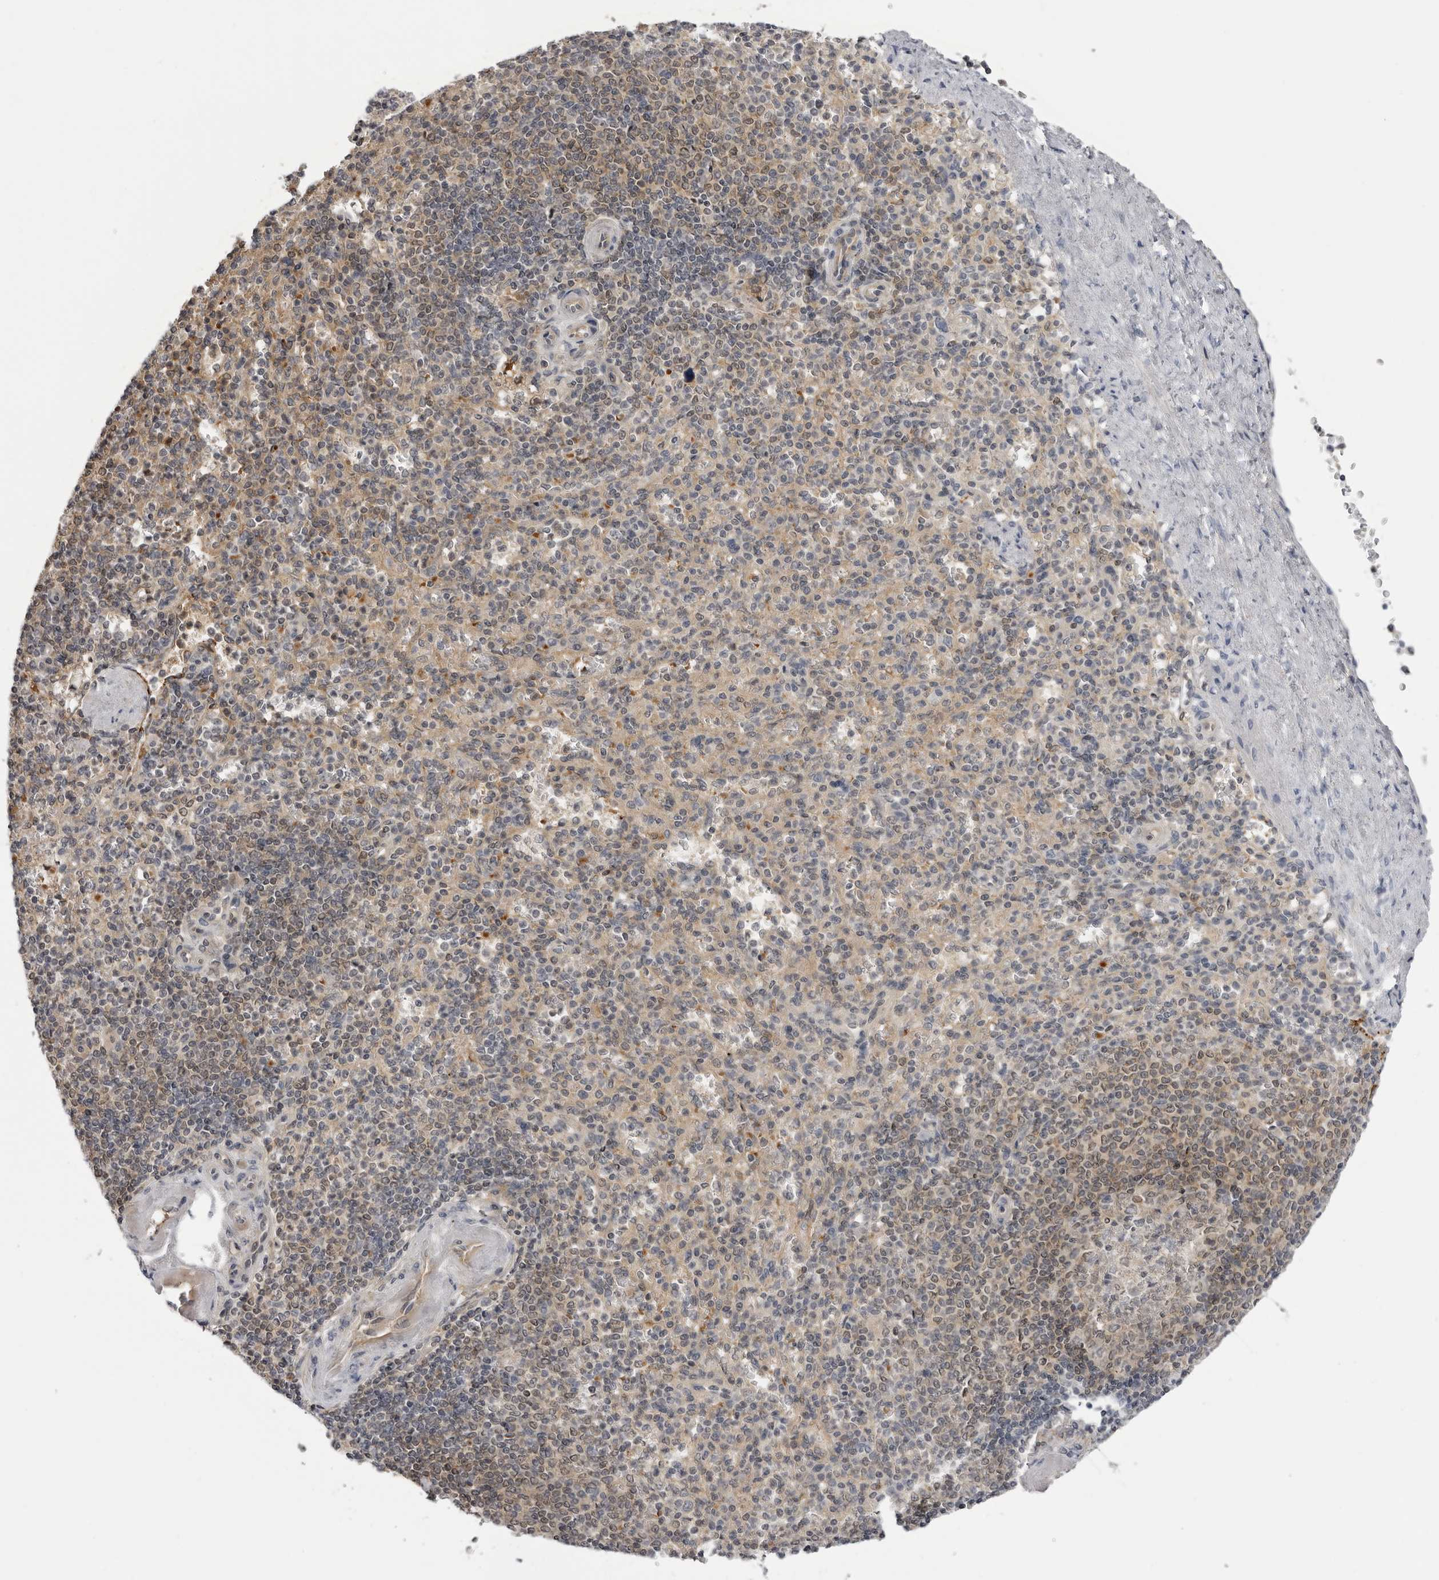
{"staining": {"intensity": "negative", "quantity": "none", "location": "none"}, "tissue": "spleen", "cell_type": "Cells in red pulp", "image_type": "normal", "snomed": [{"axis": "morphology", "description": "Normal tissue, NOS"}, {"axis": "topography", "description": "Spleen"}], "caption": "Human spleen stained for a protein using IHC shows no staining in cells in red pulp.", "gene": "PLEKHF2", "patient": {"sex": "female", "age": 74}}